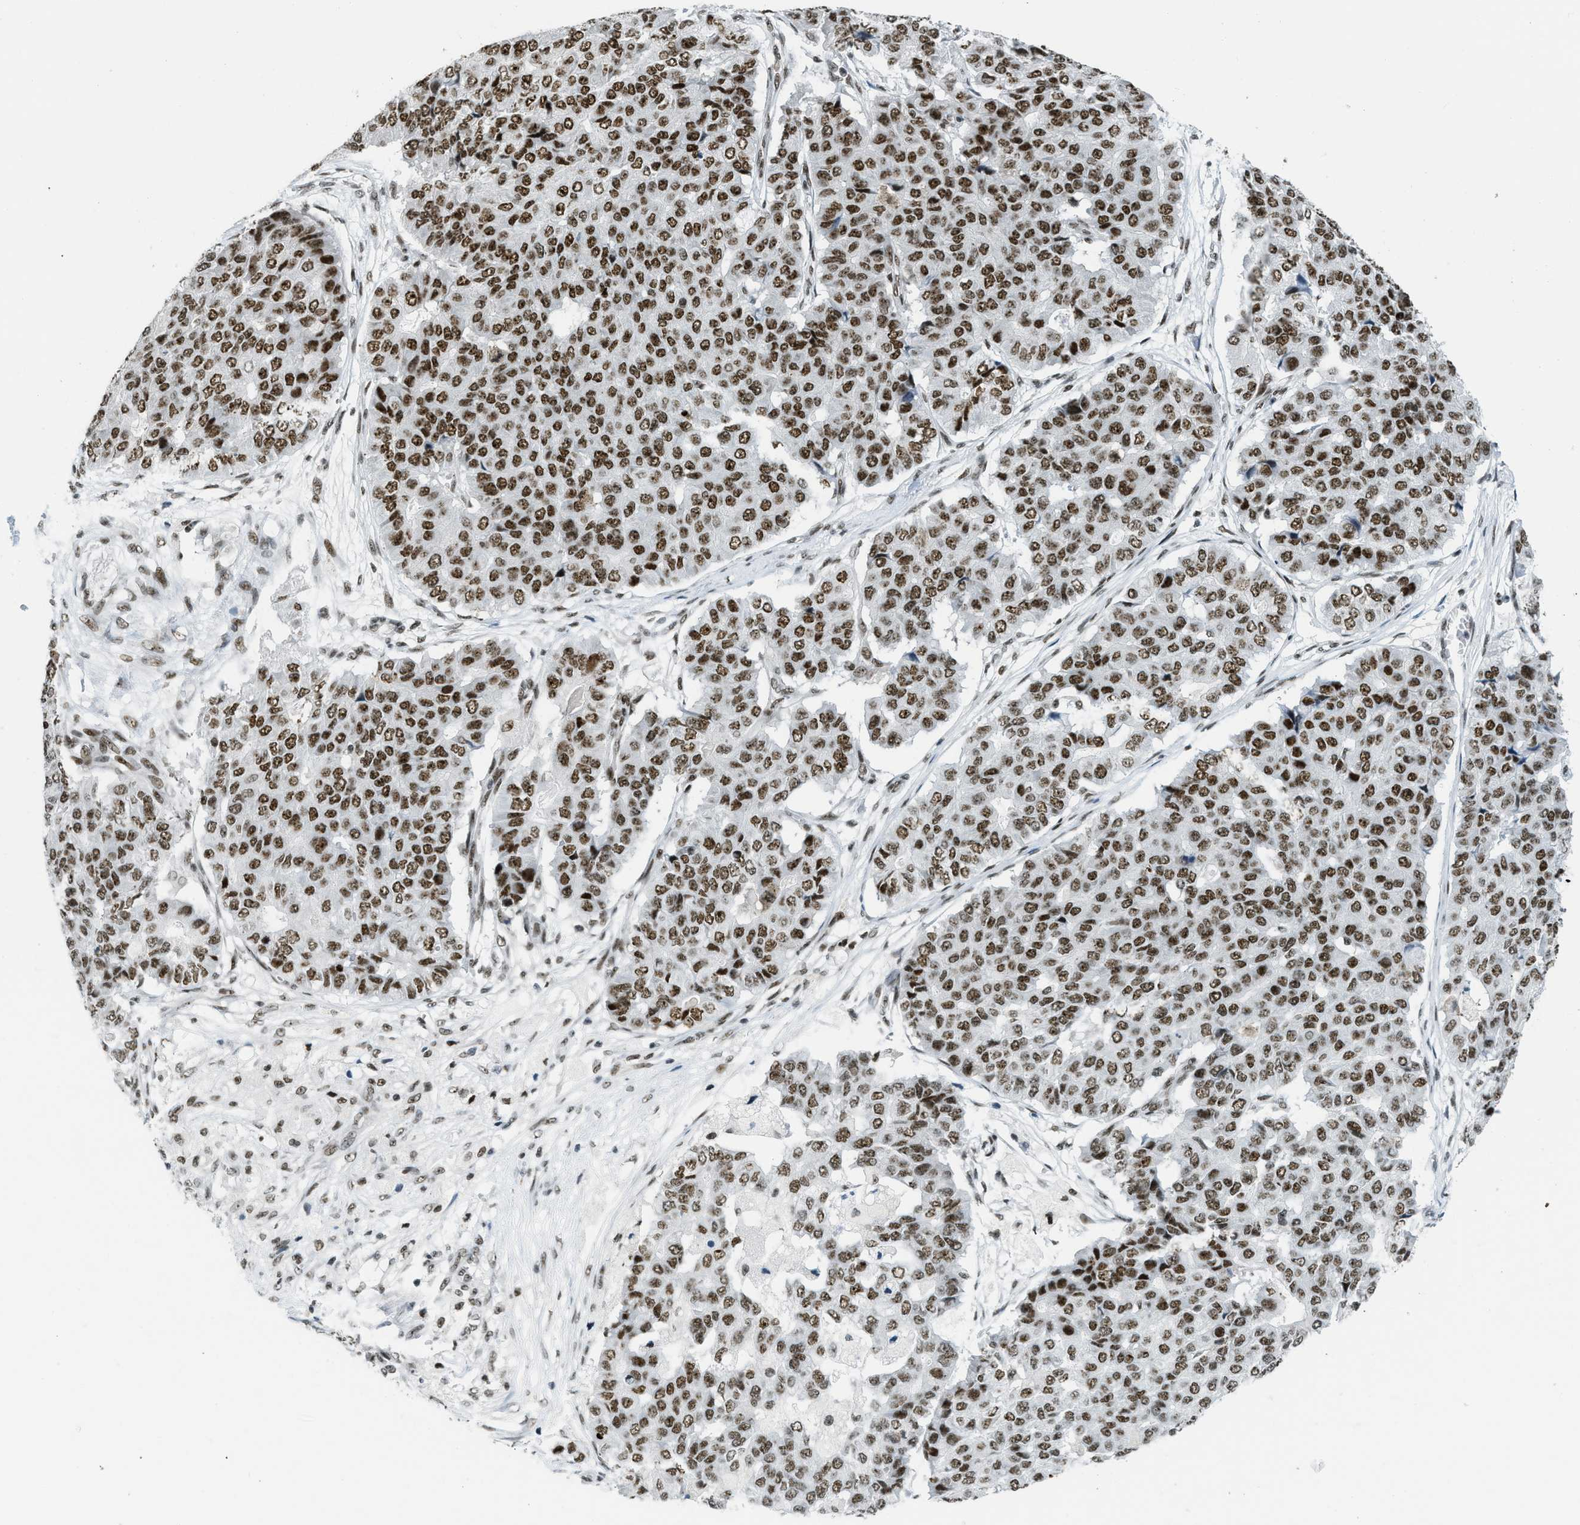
{"staining": {"intensity": "strong", "quantity": ">75%", "location": "nuclear"}, "tissue": "pancreatic cancer", "cell_type": "Tumor cells", "image_type": "cancer", "snomed": [{"axis": "morphology", "description": "Adenocarcinoma, NOS"}, {"axis": "topography", "description": "Pancreas"}], "caption": "Protein expression analysis of human pancreatic cancer reveals strong nuclear staining in about >75% of tumor cells.", "gene": "URB1", "patient": {"sex": "male", "age": 50}}